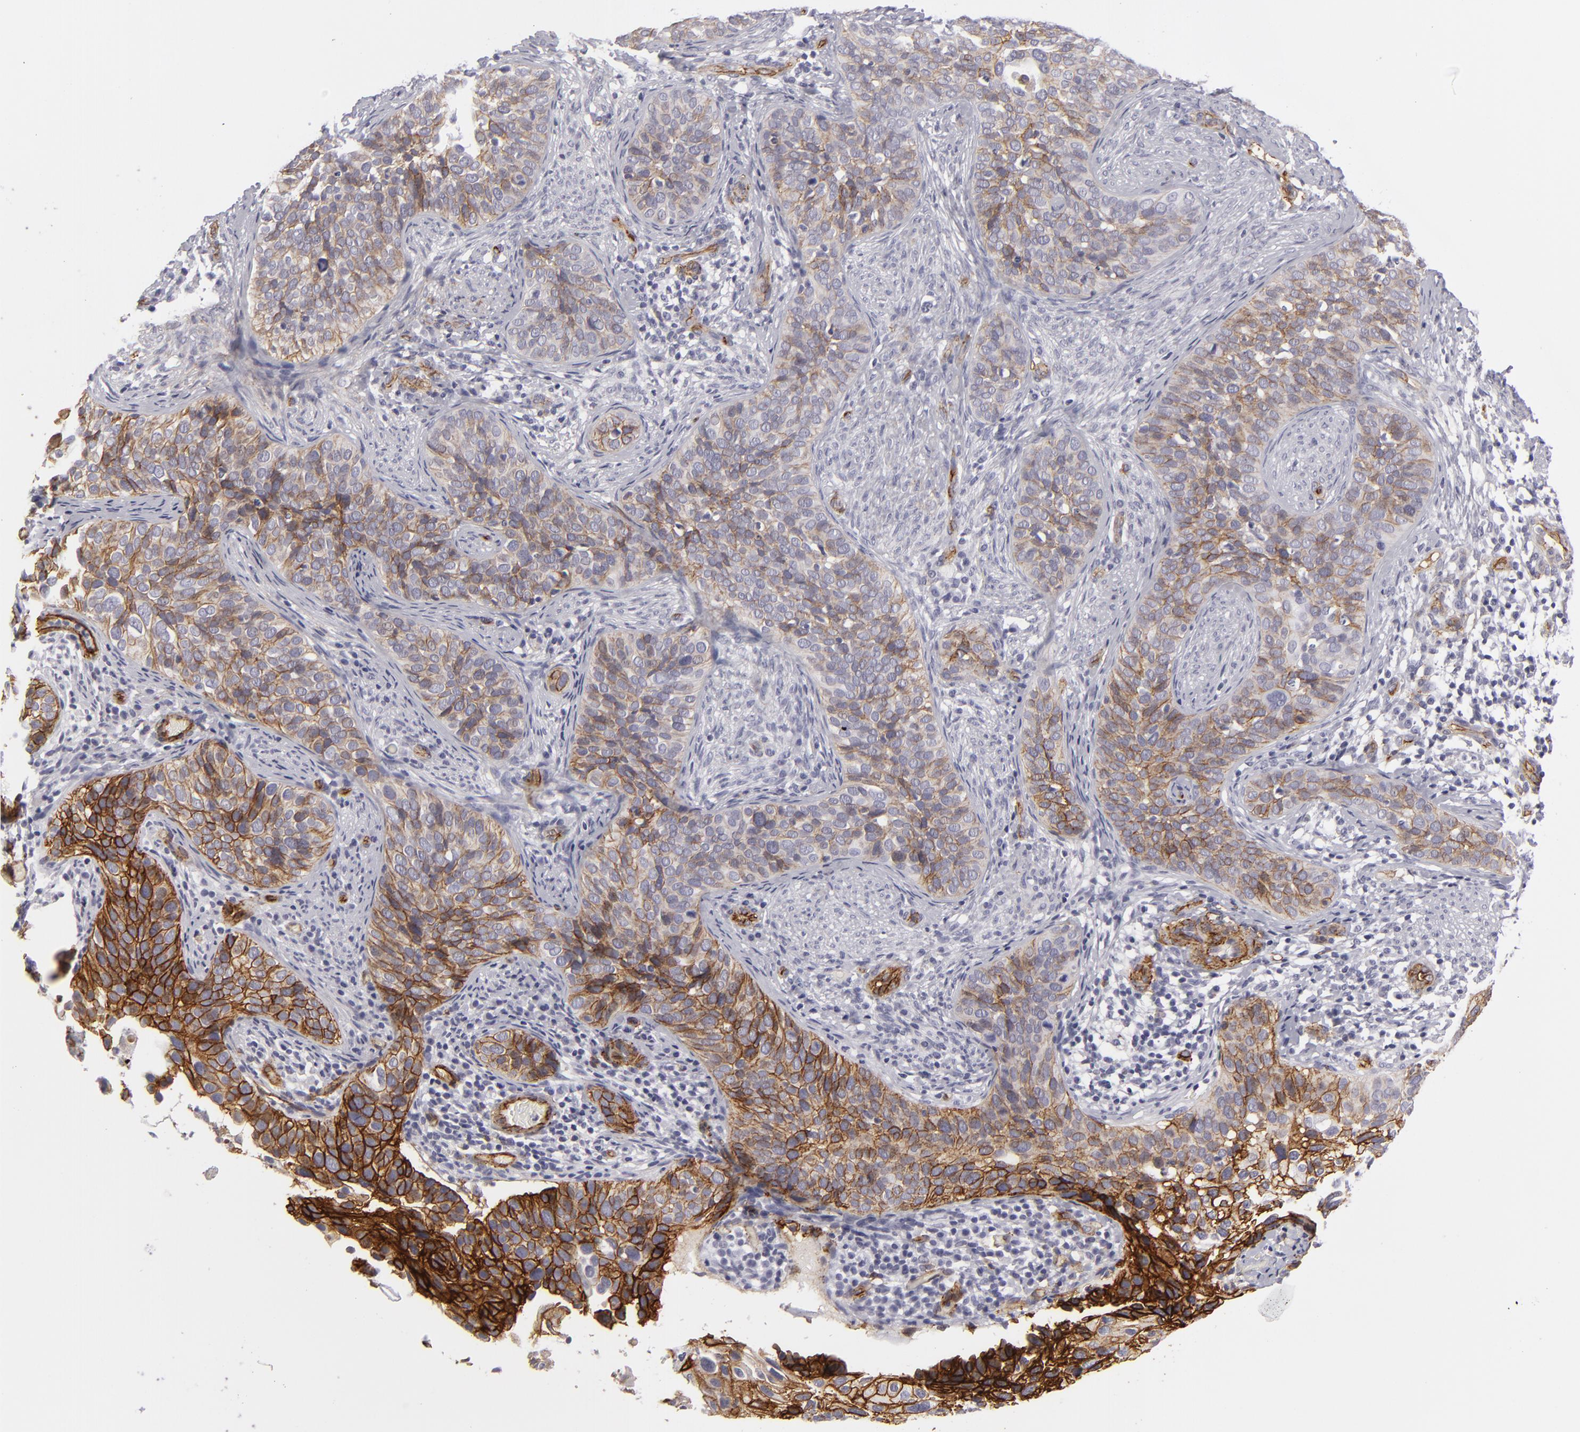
{"staining": {"intensity": "moderate", "quantity": ">75%", "location": "cytoplasmic/membranous"}, "tissue": "cervical cancer", "cell_type": "Tumor cells", "image_type": "cancer", "snomed": [{"axis": "morphology", "description": "Squamous cell carcinoma, NOS"}, {"axis": "topography", "description": "Cervix"}], "caption": "A high-resolution image shows immunohistochemistry (IHC) staining of cervical cancer (squamous cell carcinoma), which shows moderate cytoplasmic/membranous expression in approximately >75% of tumor cells.", "gene": "MCAM", "patient": {"sex": "female", "age": 31}}